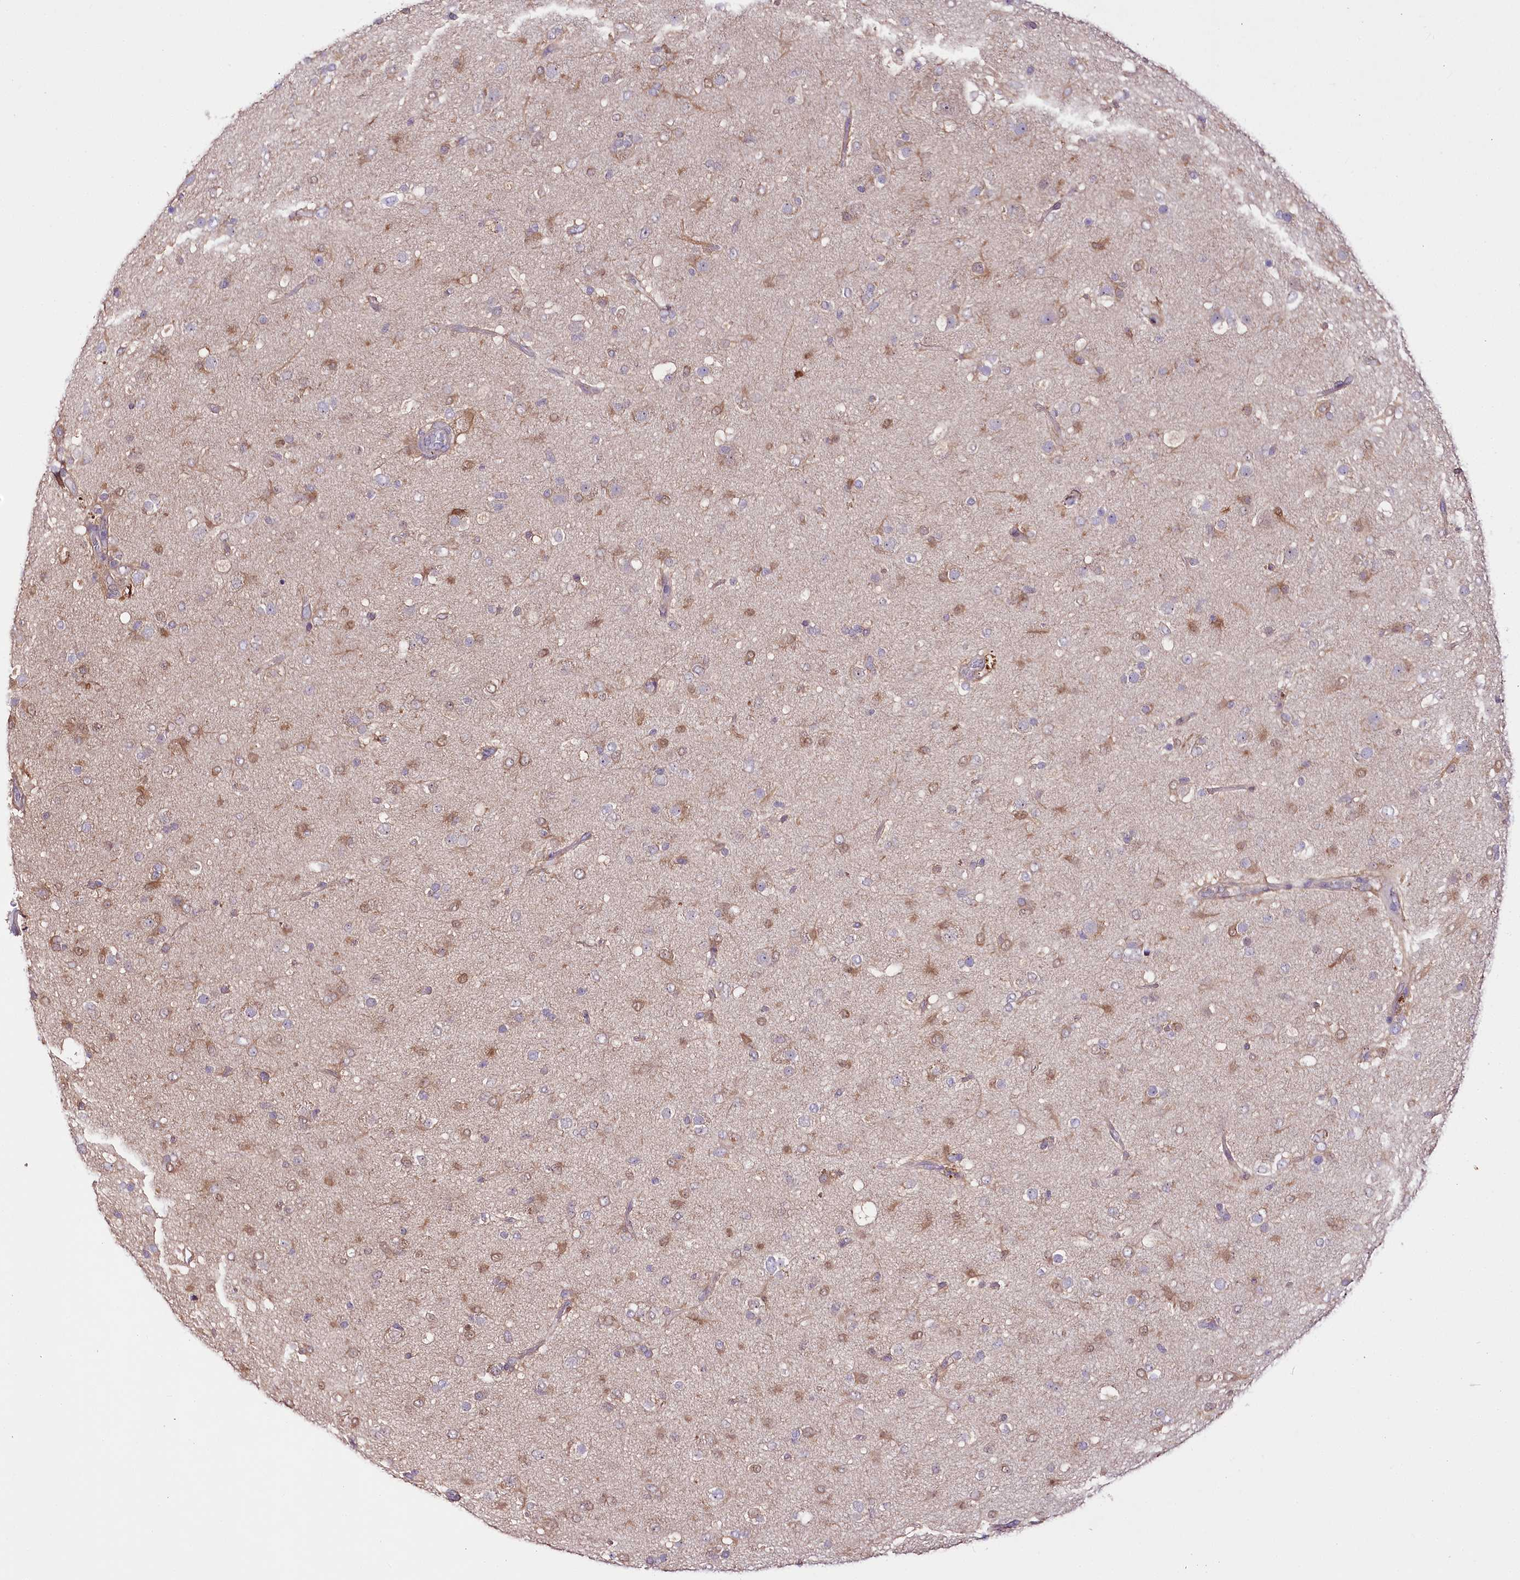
{"staining": {"intensity": "weak", "quantity": "25%-75%", "location": "cytoplasmic/membranous"}, "tissue": "glioma", "cell_type": "Tumor cells", "image_type": "cancer", "snomed": [{"axis": "morphology", "description": "Glioma, malignant, Low grade"}, {"axis": "topography", "description": "Brain"}], "caption": "A micrograph of human glioma stained for a protein reveals weak cytoplasmic/membranous brown staining in tumor cells.", "gene": "UGP2", "patient": {"sex": "male", "age": 65}}